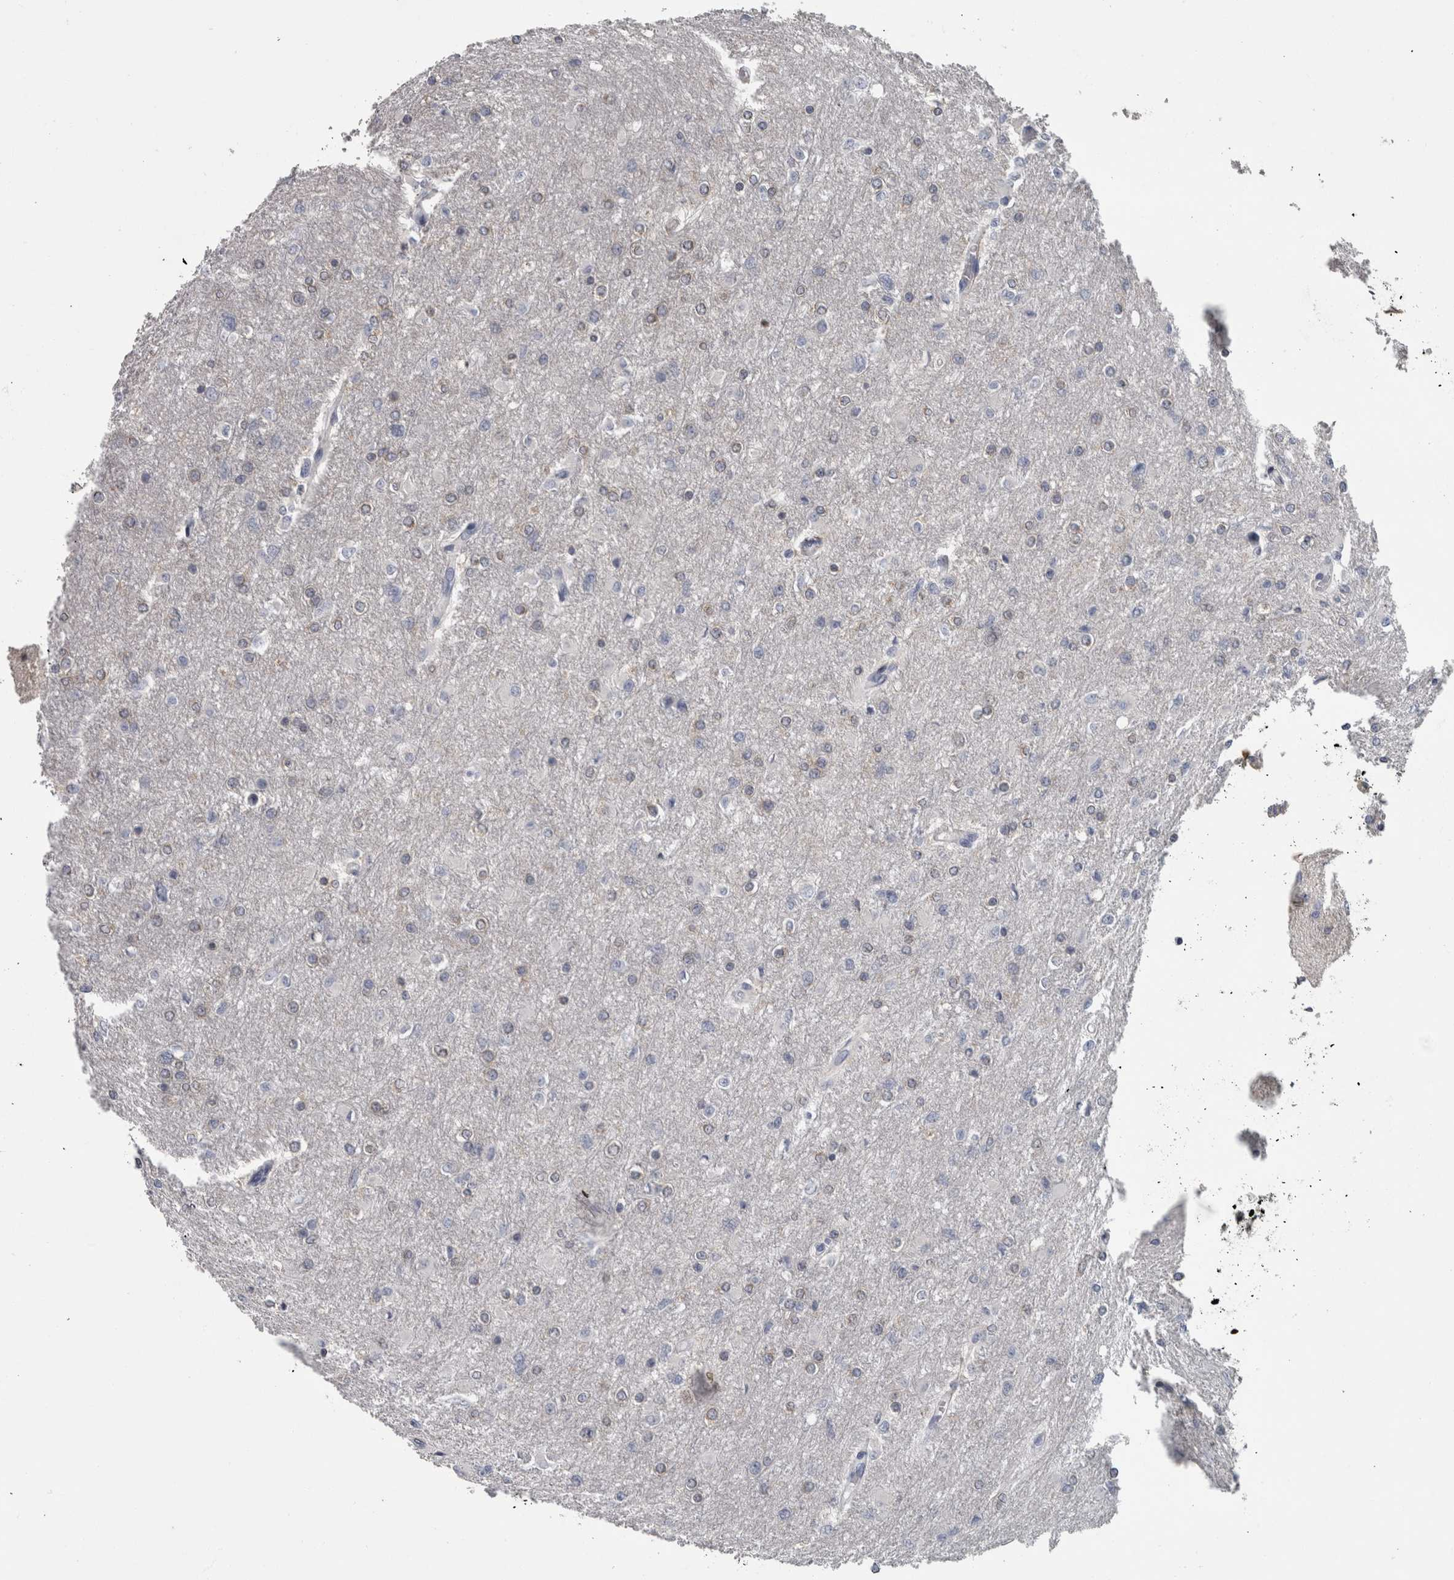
{"staining": {"intensity": "negative", "quantity": "none", "location": "none"}, "tissue": "glioma", "cell_type": "Tumor cells", "image_type": "cancer", "snomed": [{"axis": "morphology", "description": "Glioma, malignant, High grade"}, {"axis": "topography", "description": "Cerebral cortex"}], "caption": "Immunohistochemistry (IHC) image of neoplastic tissue: glioma stained with DAB (3,3'-diaminobenzidine) exhibits no significant protein staining in tumor cells. (Brightfield microscopy of DAB immunohistochemistry (IHC) at high magnification).", "gene": "EFEMP2", "patient": {"sex": "female", "age": 36}}